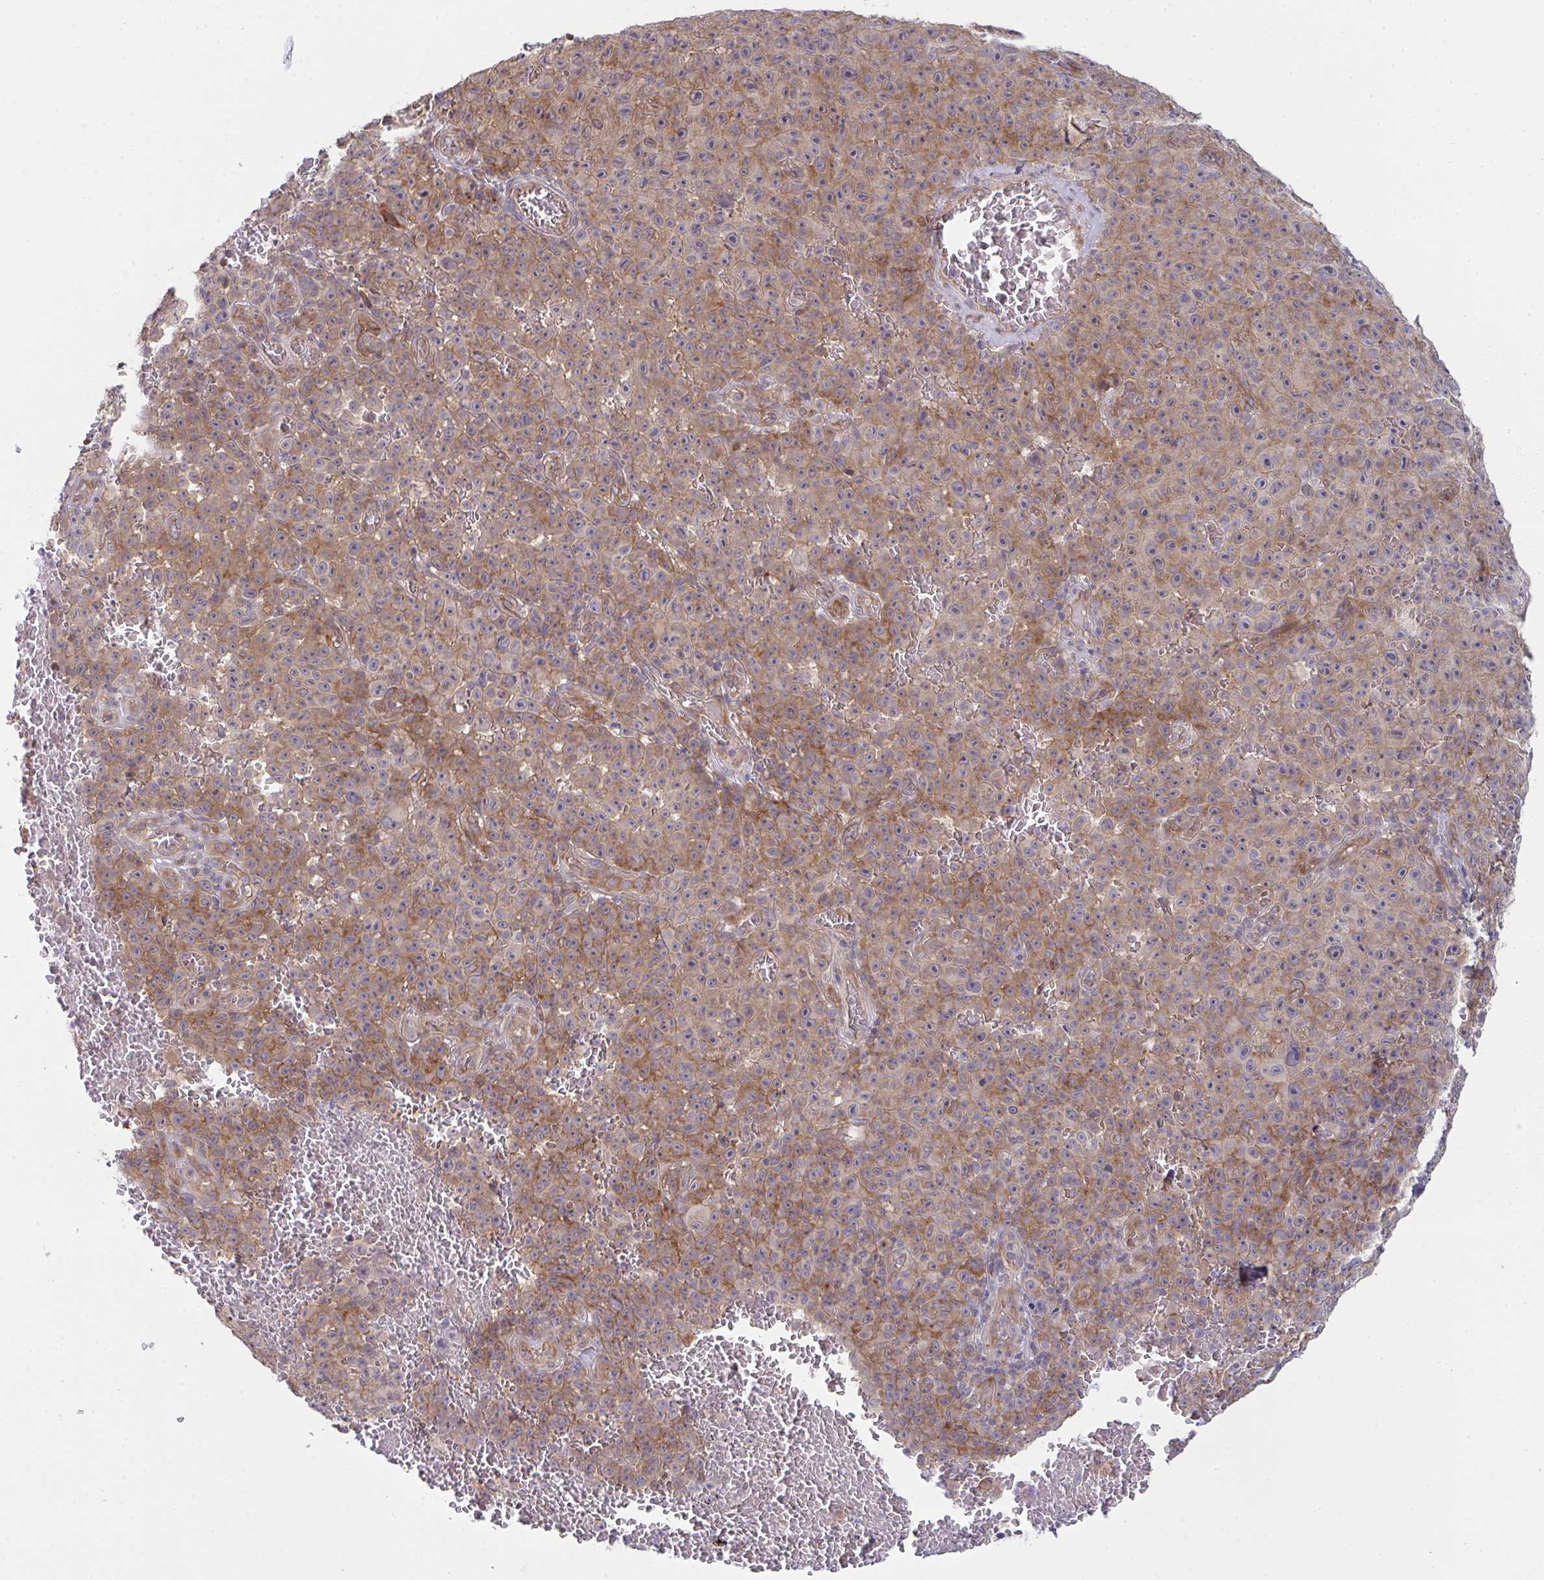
{"staining": {"intensity": "moderate", "quantity": ">75%", "location": "cytoplasmic/membranous"}, "tissue": "melanoma", "cell_type": "Tumor cells", "image_type": "cancer", "snomed": [{"axis": "morphology", "description": "Malignant melanoma, NOS"}, {"axis": "topography", "description": "Skin"}], "caption": "Melanoma stained for a protein displays moderate cytoplasmic/membranous positivity in tumor cells.", "gene": "CASP9", "patient": {"sex": "female", "age": 82}}